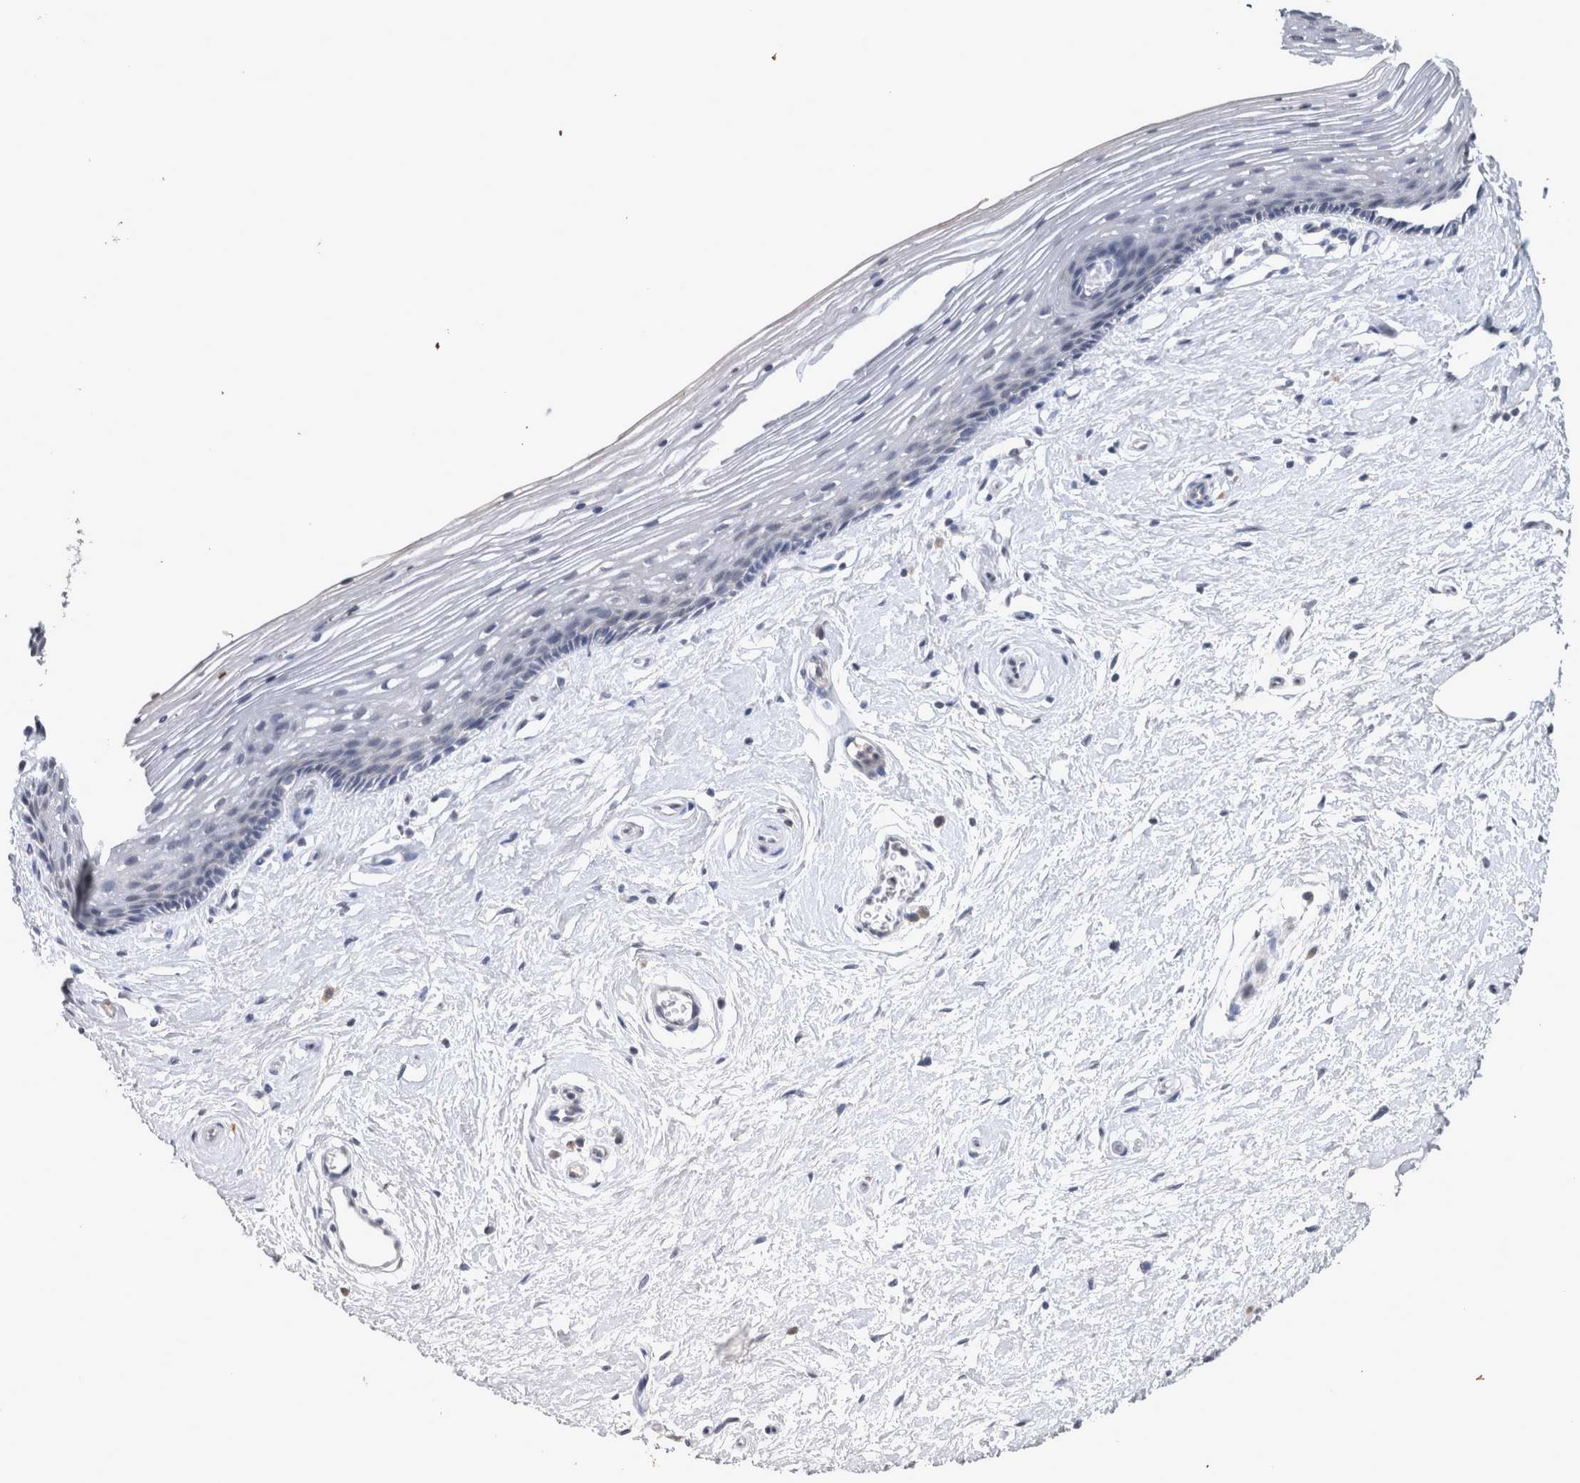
{"staining": {"intensity": "negative", "quantity": "none", "location": "none"}, "tissue": "vagina", "cell_type": "Squamous epithelial cells", "image_type": "normal", "snomed": [{"axis": "morphology", "description": "Normal tissue, NOS"}, {"axis": "topography", "description": "Vagina"}], "caption": "This is an IHC histopathology image of normal vagina. There is no positivity in squamous epithelial cells.", "gene": "WNT7A", "patient": {"sex": "female", "age": 46}}